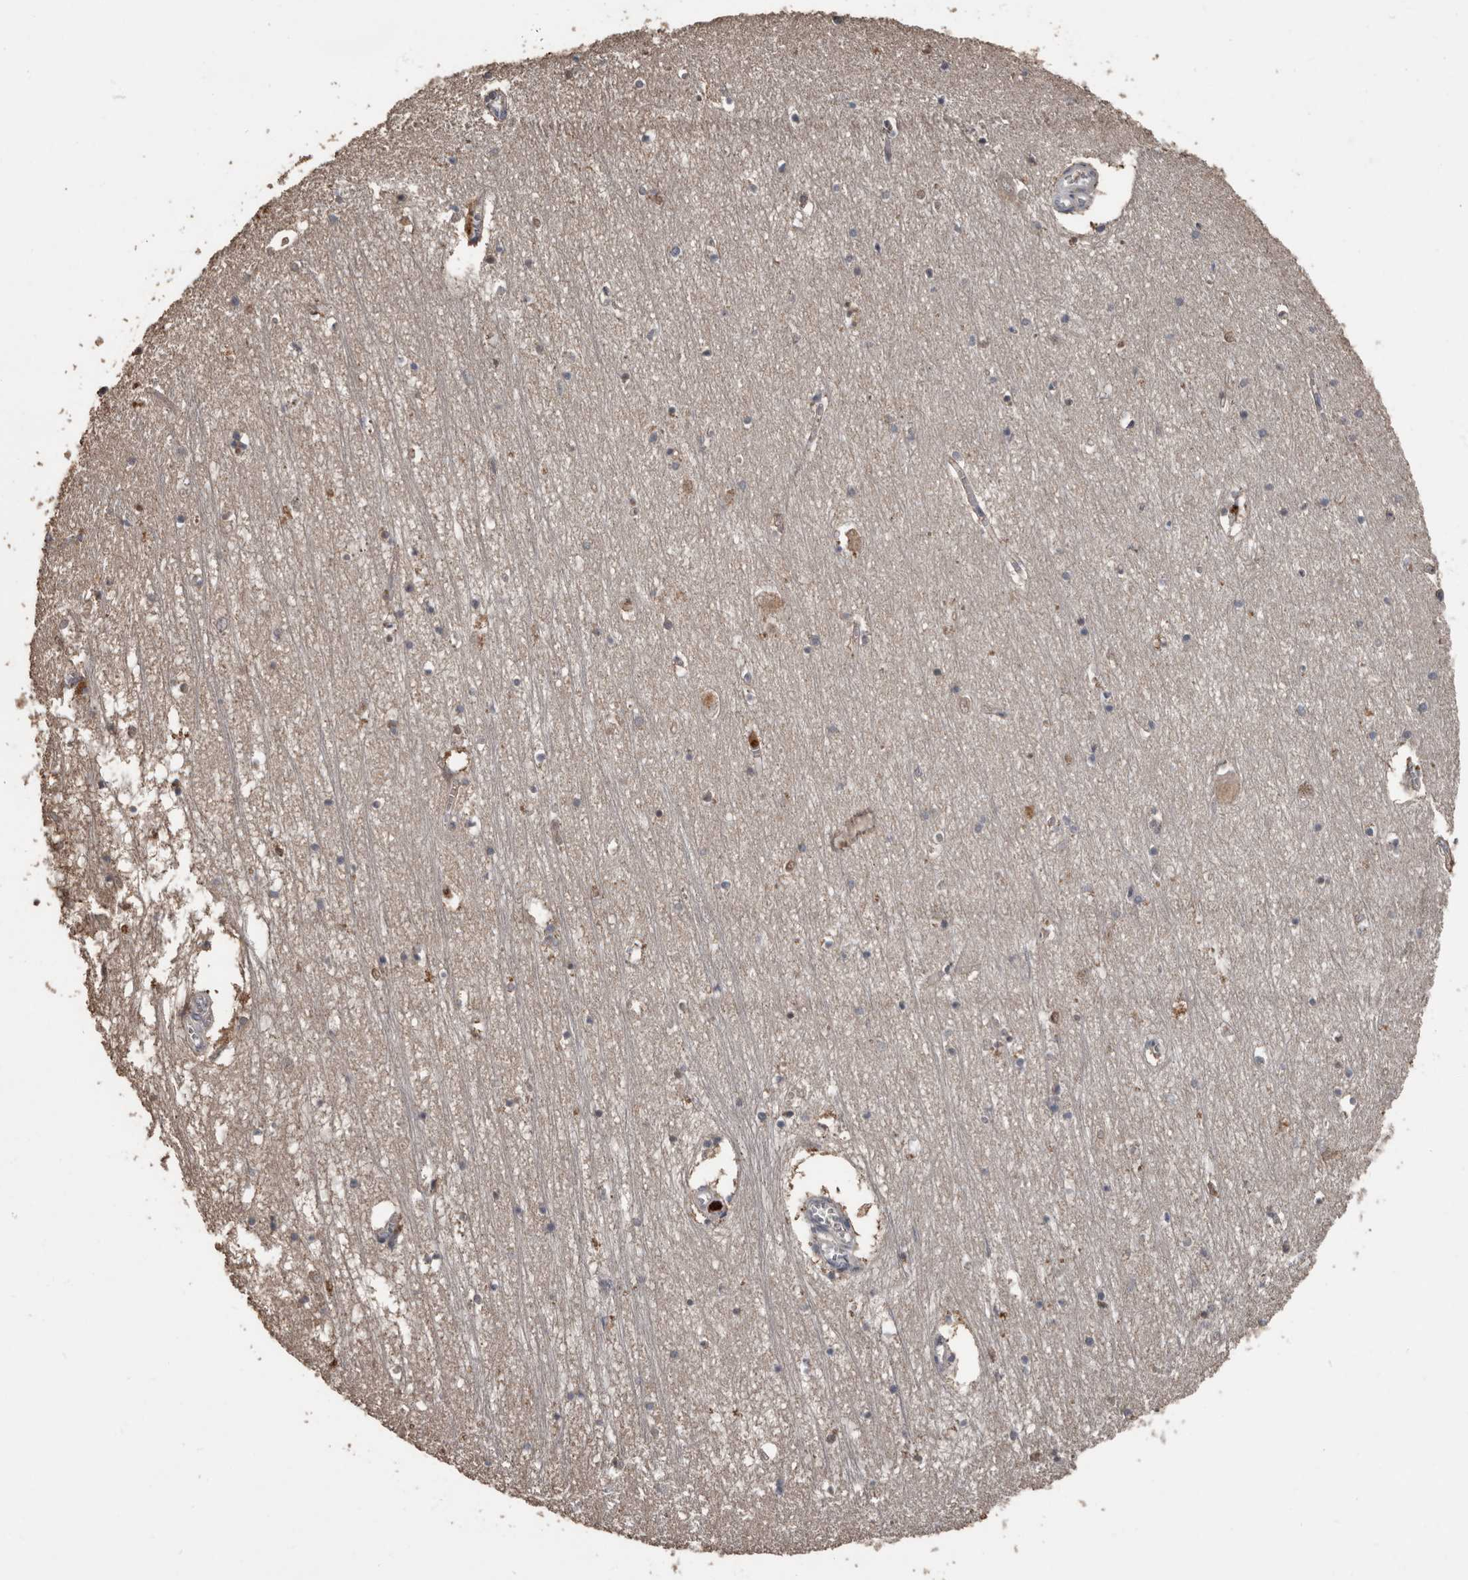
{"staining": {"intensity": "negative", "quantity": "none", "location": "none"}, "tissue": "hippocampus", "cell_type": "Glial cells", "image_type": "normal", "snomed": [{"axis": "morphology", "description": "Normal tissue, NOS"}, {"axis": "topography", "description": "Hippocampus"}], "caption": "This is an immunohistochemistry micrograph of benign human hippocampus. There is no positivity in glial cells.", "gene": "FSBP", "patient": {"sex": "male", "age": 70}}